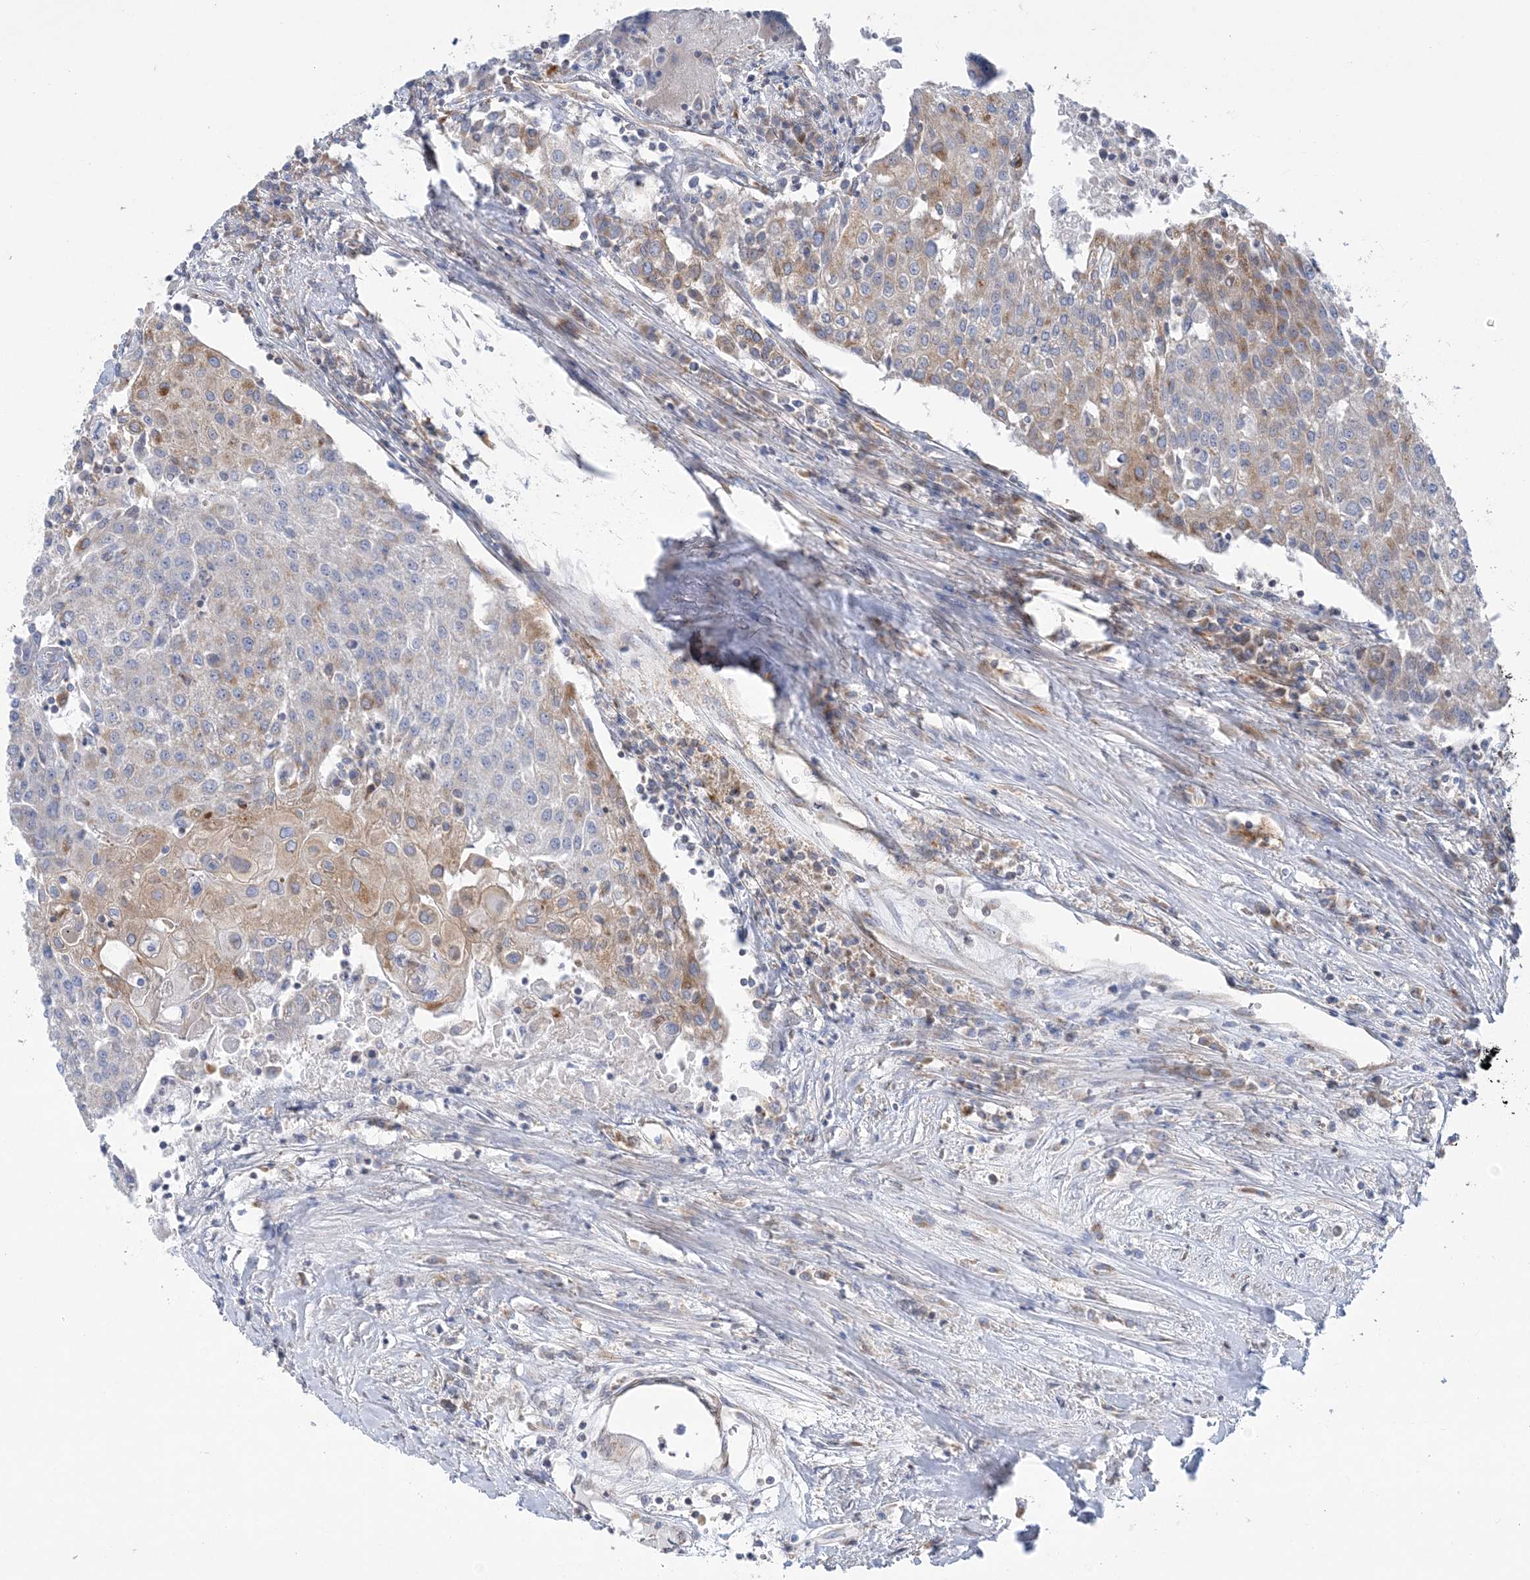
{"staining": {"intensity": "moderate", "quantity": "<25%", "location": "cytoplasmic/membranous"}, "tissue": "urothelial cancer", "cell_type": "Tumor cells", "image_type": "cancer", "snomed": [{"axis": "morphology", "description": "Urothelial carcinoma, High grade"}, {"axis": "topography", "description": "Urinary bladder"}], "caption": "Tumor cells show moderate cytoplasmic/membranous staining in about <25% of cells in urothelial carcinoma (high-grade).", "gene": "FAM114A2", "patient": {"sex": "female", "age": 85}}